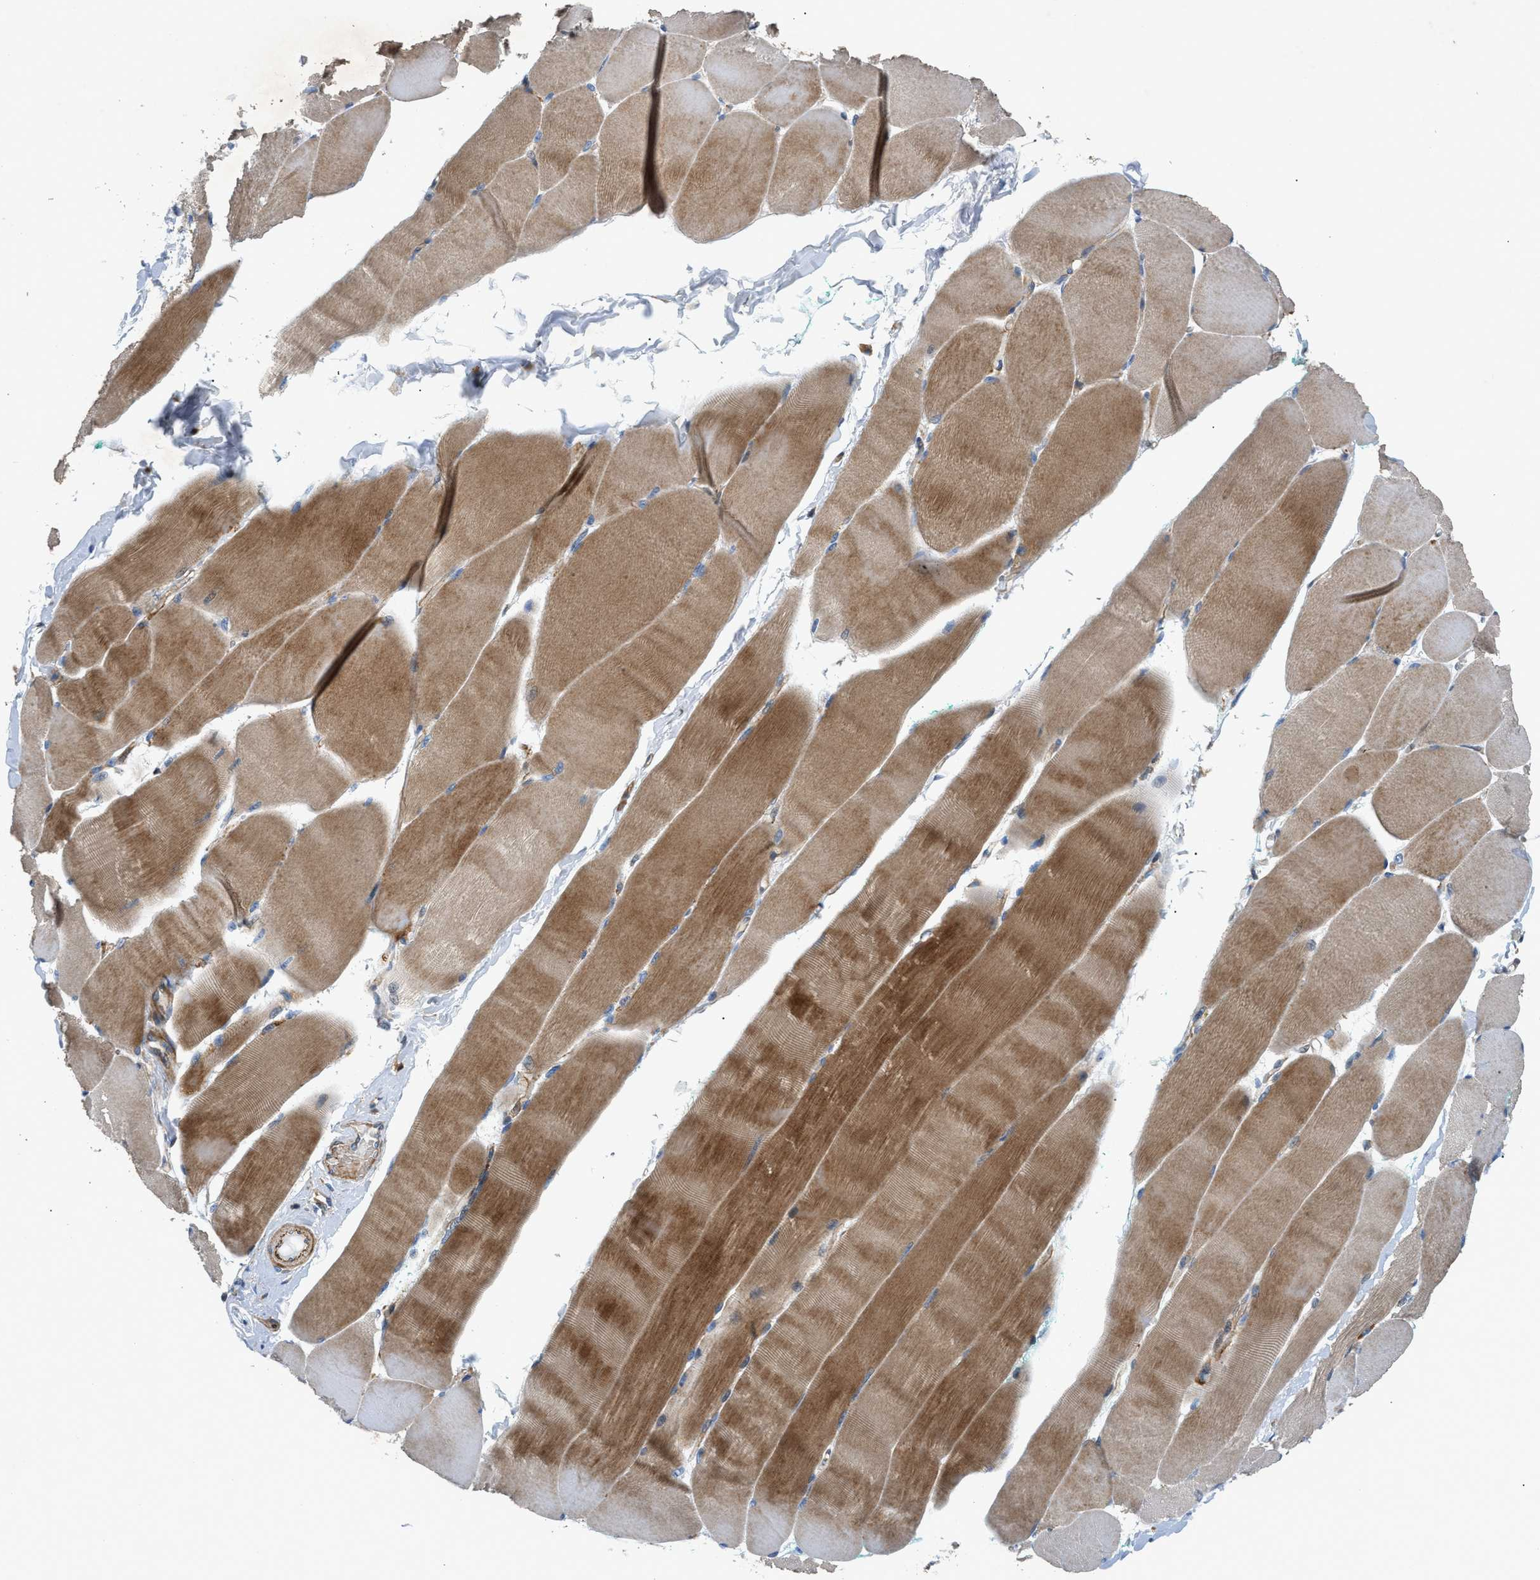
{"staining": {"intensity": "moderate", "quantity": ">75%", "location": "cytoplasmic/membranous"}, "tissue": "skeletal muscle", "cell_type": "Myocytes", "image_type": "normal", "snomed": [{"axis": "morphology", "description": "Normal tissue, NOS"}, {"axis": "morphology", "description": "Squamous cell carcinoma, NOS"}, {"axis": "topography", "description": "Skeletal muscle"}], "caption": "Myocytes reveal medium levels of moderate cytoplasmic/membranous expression in approximately >75% of cells in normal skeletal muscle.", "gene": "DHODH", "patient": {"sex": "male", "age": 51}}